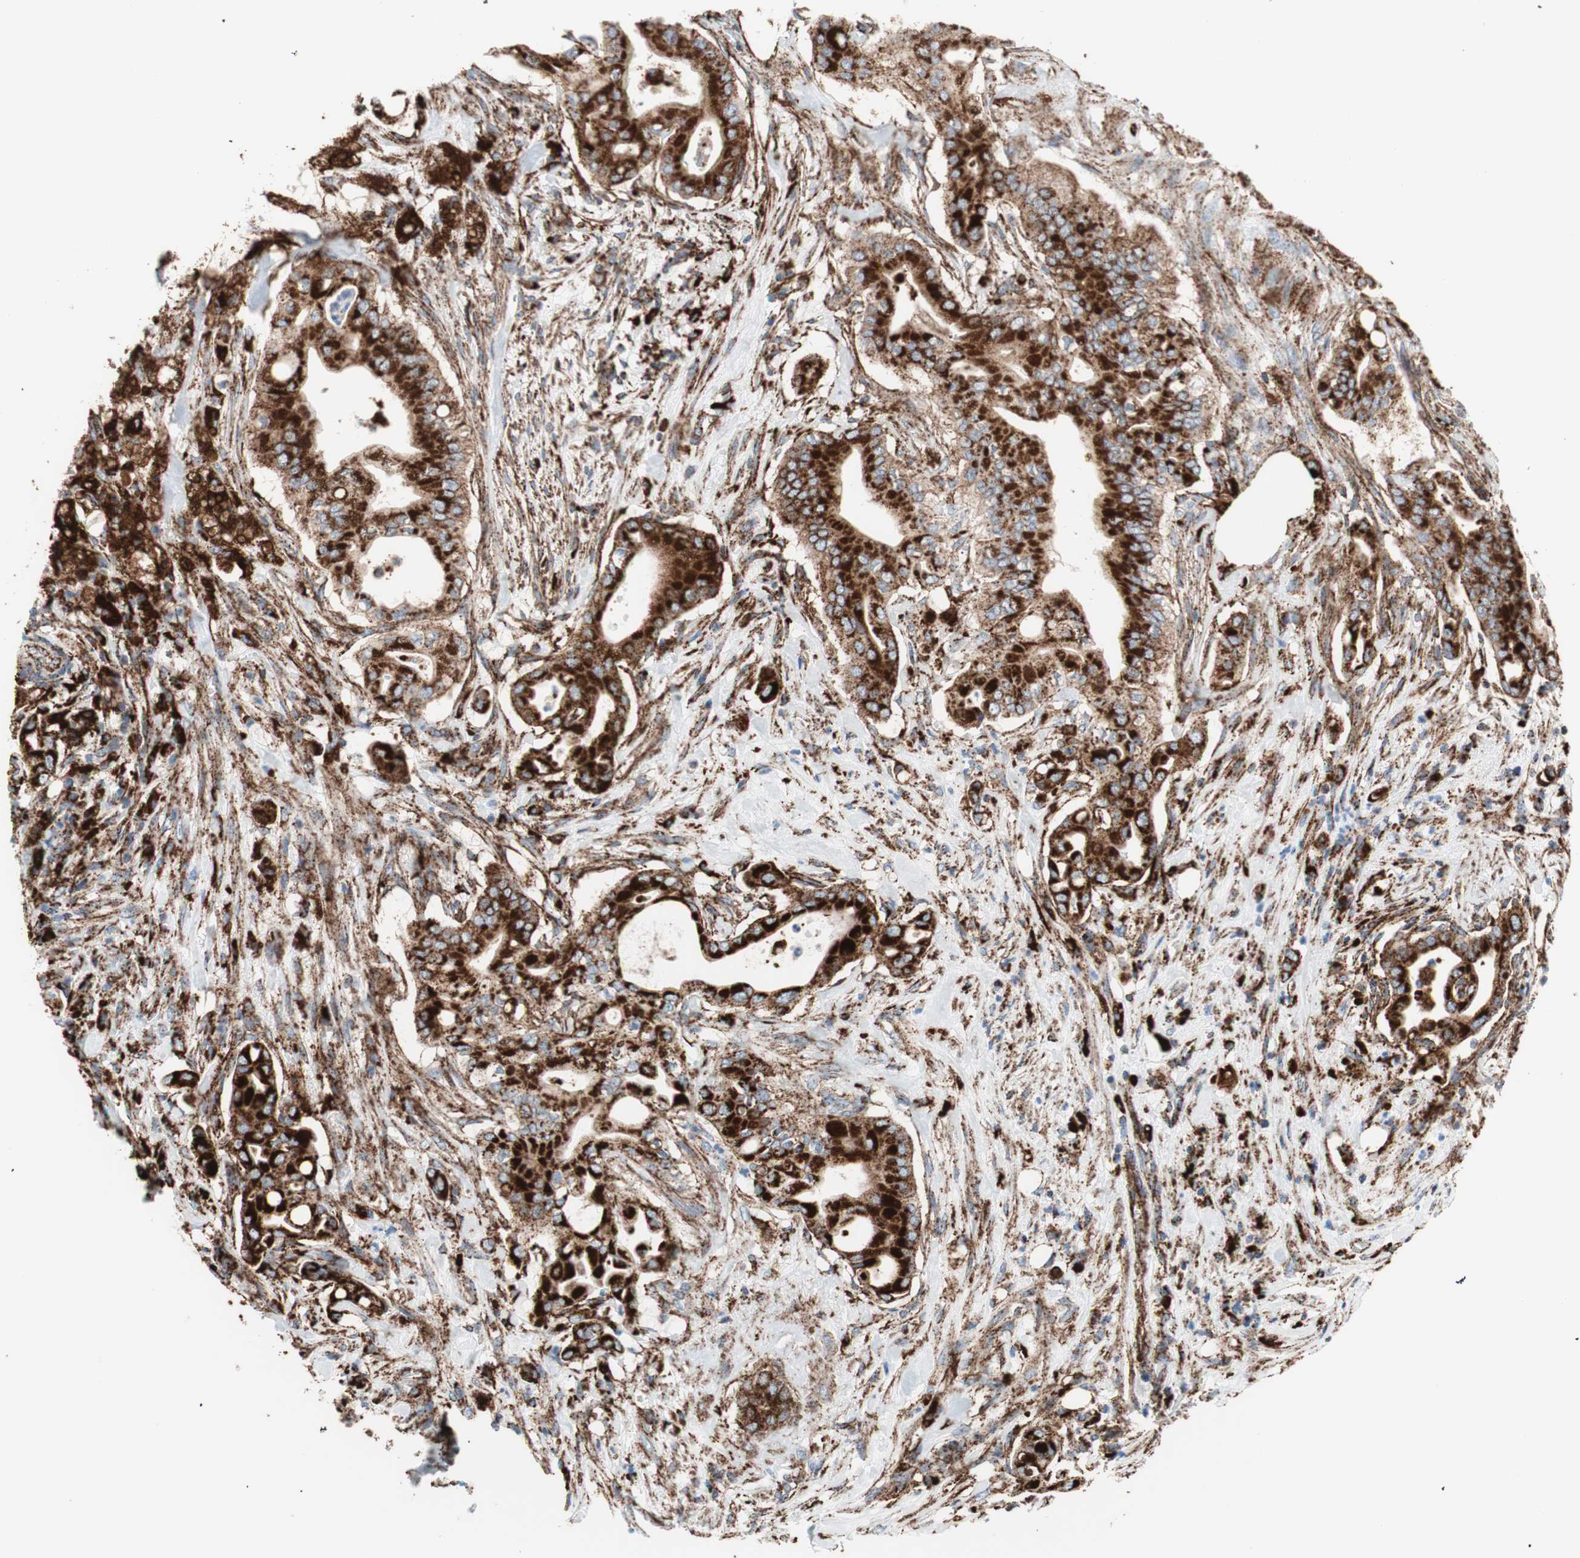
{"staining": {"intensity": "strong", "quantity": ">75%", "location": "cytoplasmic/membranous"}, "tissue": "liver cancer", "cell_type": "Tumor cells", "image_type": "cancer", "snomed": [{"axis": "morphology", "description": "Cholangiocarcinoma"}, {"axis": "topography", "description": "Liver"}], "caption": "Protein expression analysis of cholangiocarcinoma (liver) shows strong cytoplasmic/membranous staining in about >75% of tumor cells. The protein is stained brown, and the nuclei are stained in blue (DAB IHC with brightfield microscopy, high magnification).", "gene": "LAMP1", "patient": {"sex": "female", "age": 68}}